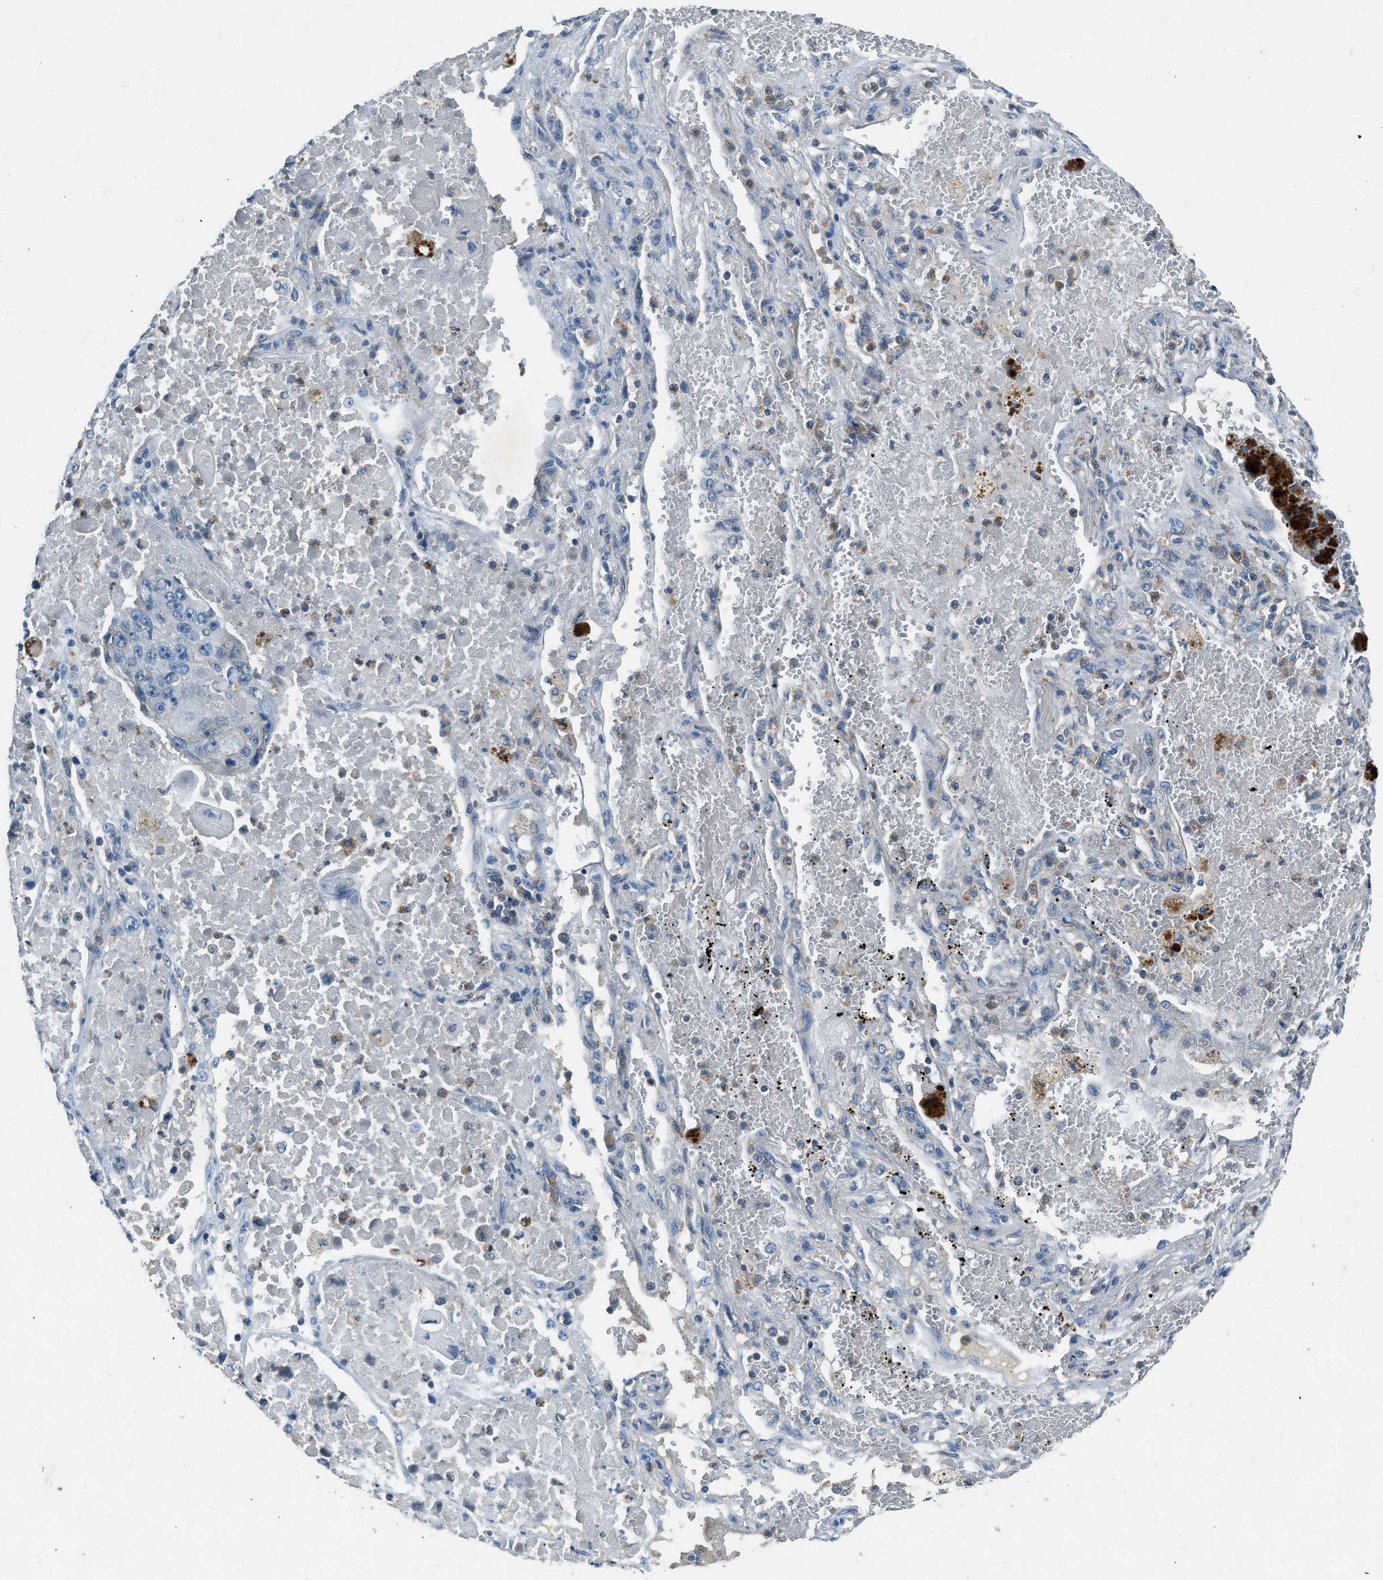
{"staining": {"intensity": "negative", "quantity": "none", "location": "none"}, "tissue": "lung cancer", "cell_type": "Tumor cells", "image_type": "cancer", "snomed": [{"axis": "morphology", "description": "Squamous cell carcinoma, NOS"}, {"axis": "topography", "description": "Lung"}], "caption": "Immunohistochemistry of human lung cancer exhibits no staining in tumor cells.", "gene": "BMP1", "patient": {"sex": "male", "age": 61}}